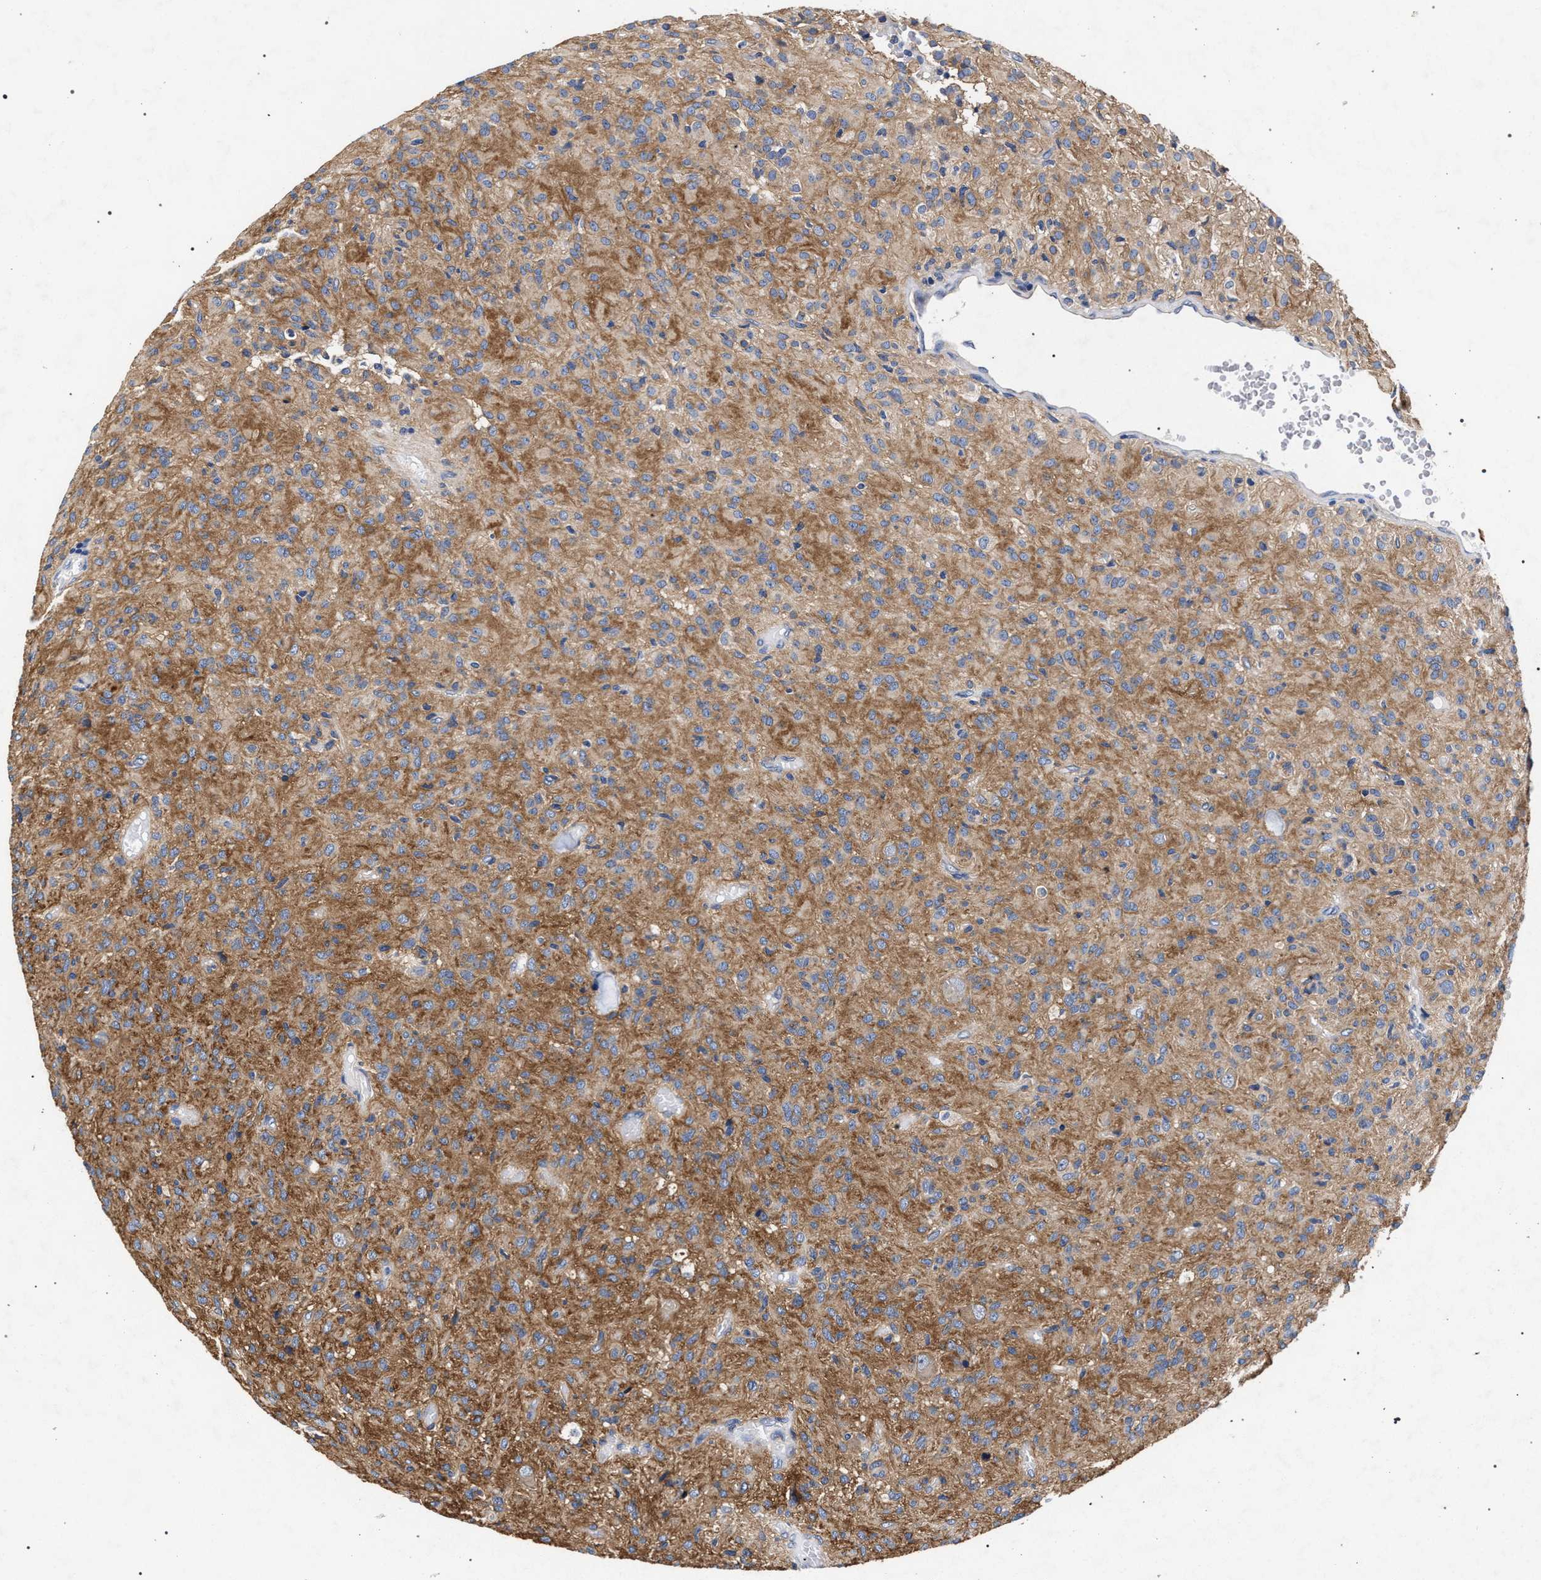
{"staining": {"intensity": "moderate", "quantity": ">75%", "location": "cytoplasmic/membranous"}, "tissue": "glioma", "cell_type": "Tumor cells", "image_type": "cancer", "snomed": [{"axis": "morphology", "description": "Glioma, malignant, High grade"}, {"axis": "topography", "description": "Brain"}], "caption": "Tumor cells demonstrate medium levels of moderate cytoplasmic/membranous positivity in approximately >75% of cells in human glioma.", "gene": "CFAP95", "patient": {"sex": "female", "age": 59}}